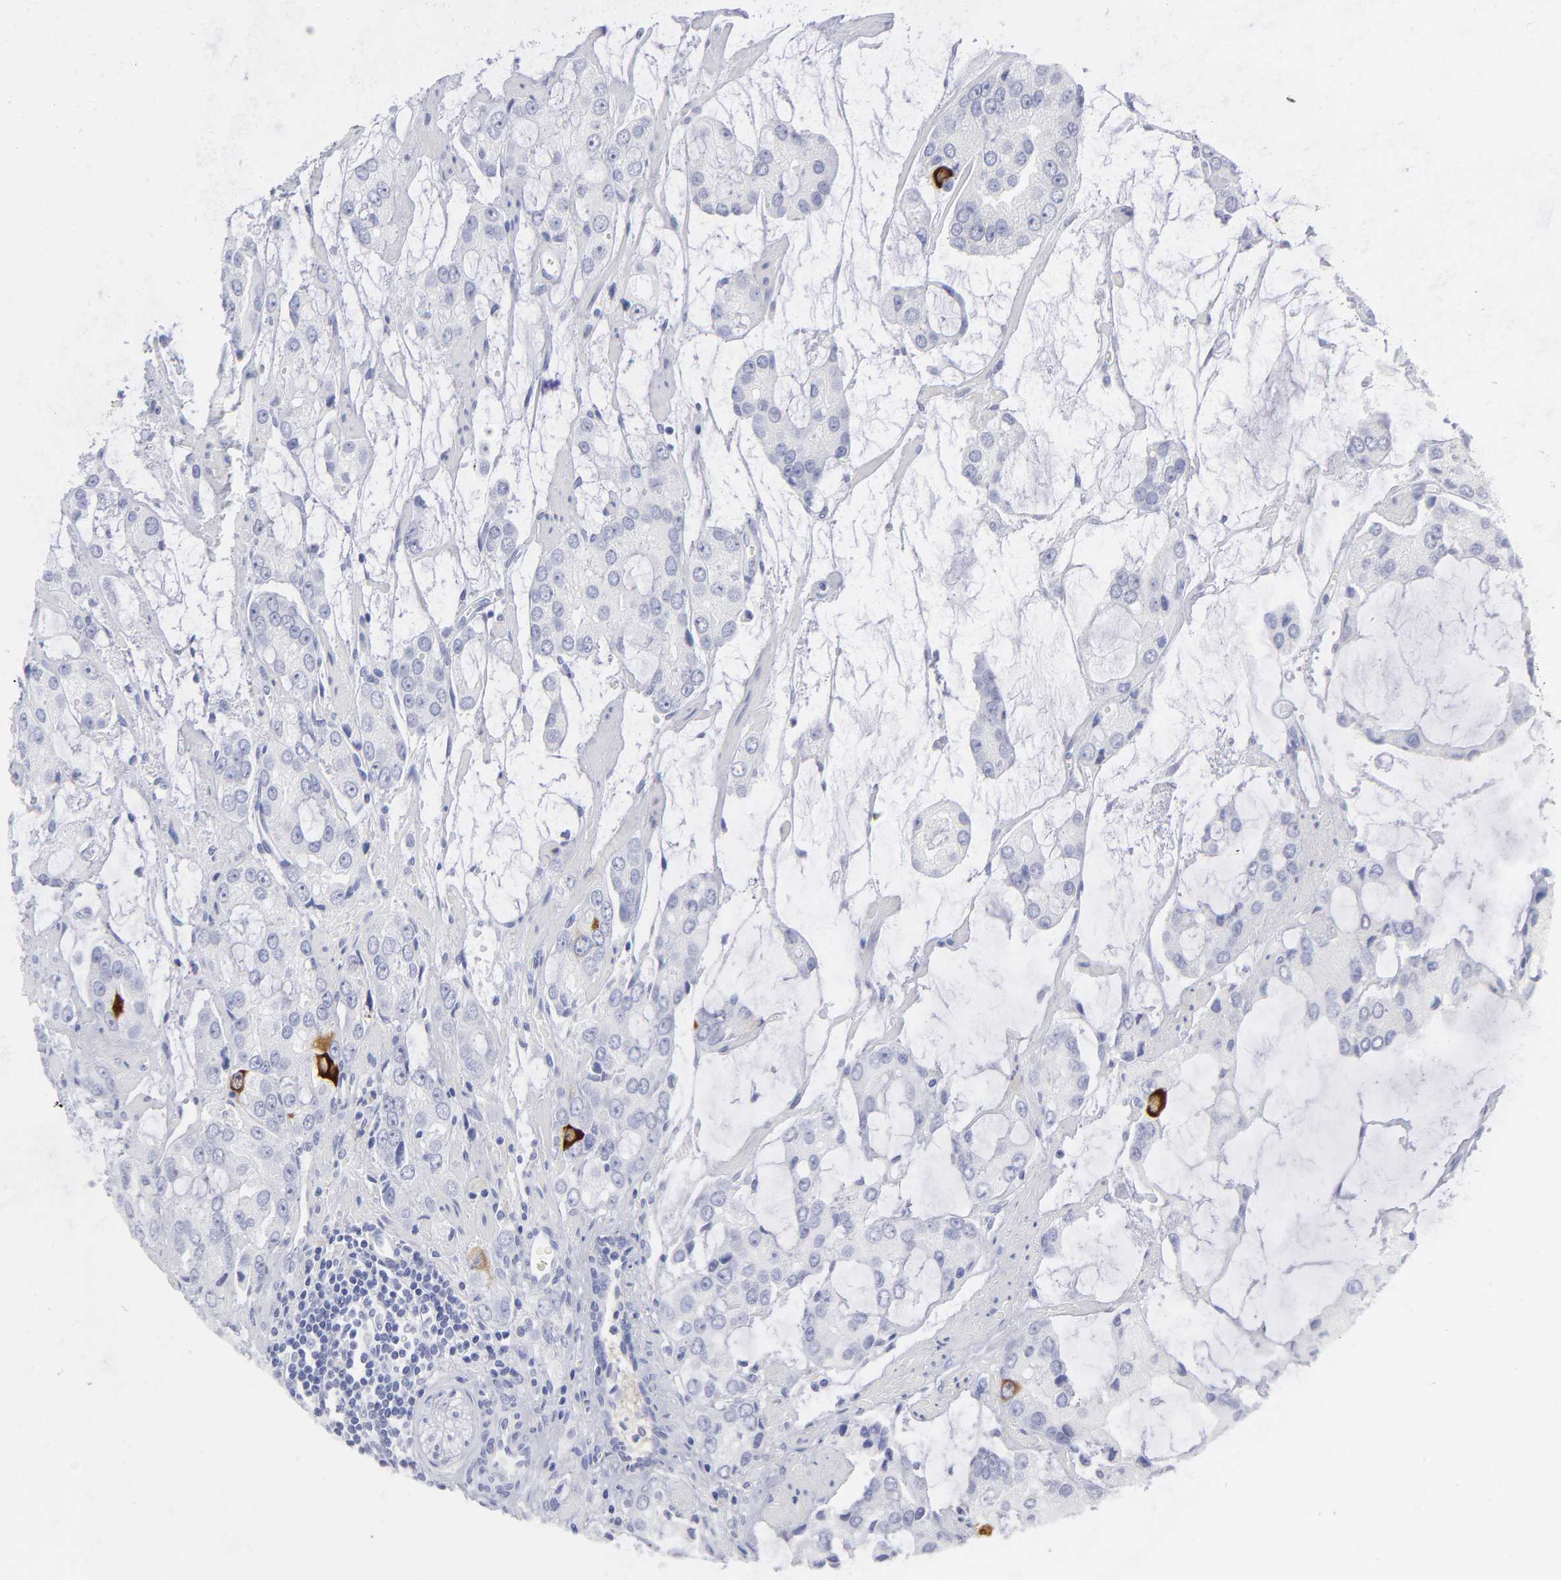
{"staining": {"intensity": "strong", "quantity": "<25%", "location": "cytoplasmic/membranous"}, "tissue": "prostate cancer", "cell_type": "Tumor cells", "image_type": "cancer", "snomed": [{"axis": "morphology", "description": "Adenocarcinoma, High grade"}, {"axis": "topography", "description": "Prostate"}], "caption": "Prostate adenocarcinoma (high-grade) stained with a brown dye exhibits strong cytoplasmic/membranous positive staining in about <25% of tumor cells.", "gene": "CCNB1", "patient": {"sex": "male", "age": 67}}